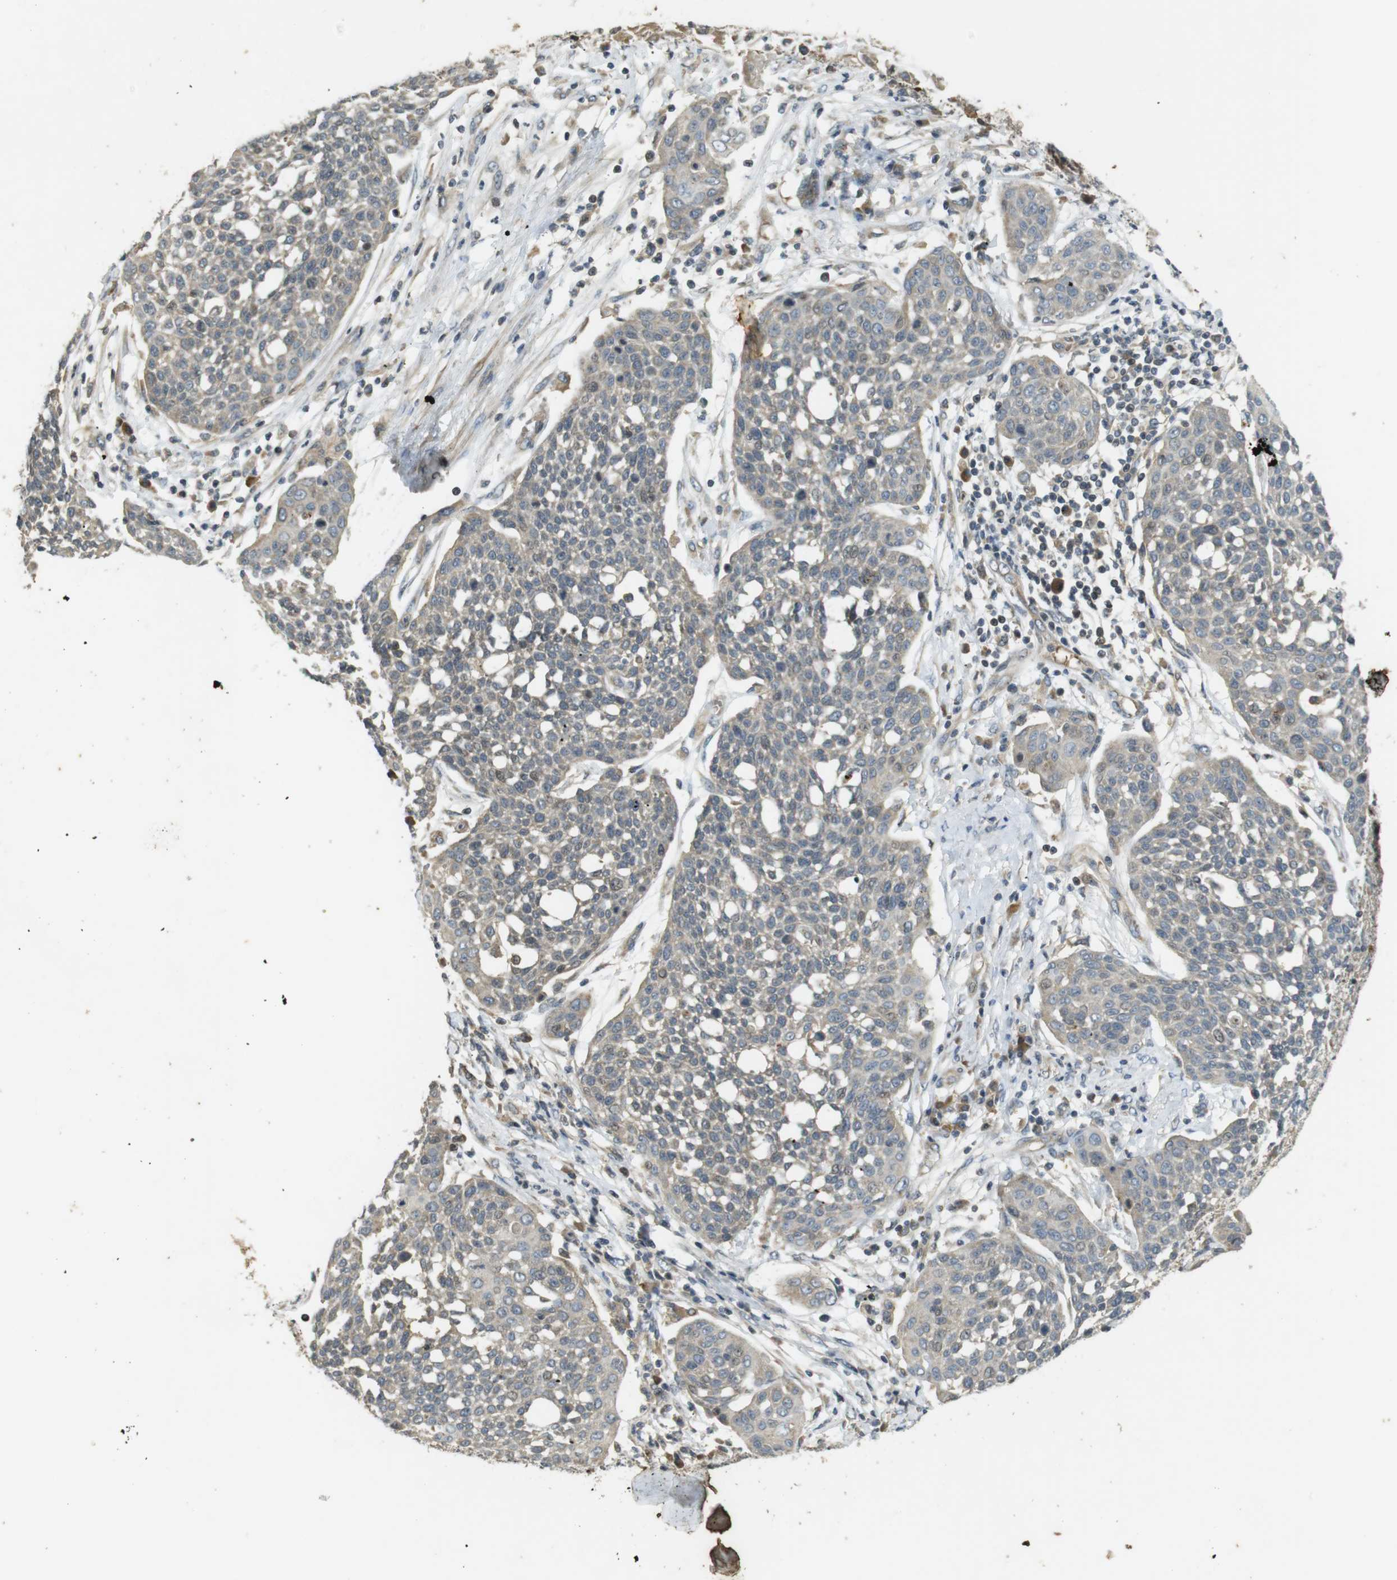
{"staining": {"intensity": "weak", "quantity": ">75%", "location": "cytoplasmic/membranous"}, "tissue": "cervical cancer", "cell_type": "Tumor cells", "image_type": "cancer", "snomed": [{"axis": "morphology", "description": "Squamous cell carcinoma, NOS"}, {"axis": "topography", "description": "Cervix"}], "caption": "IHC image of neoplastic tissue: human cervical cancer stained using immunohistochemistry exhibits low levels of weak protein expression localized specifically in the cytoplasmic/membranous of tumor cells, appearing as a cytoplasmic/membranous brown color.", "gene": "CLTC", "patient": {"sex": "female", "age": 34}}